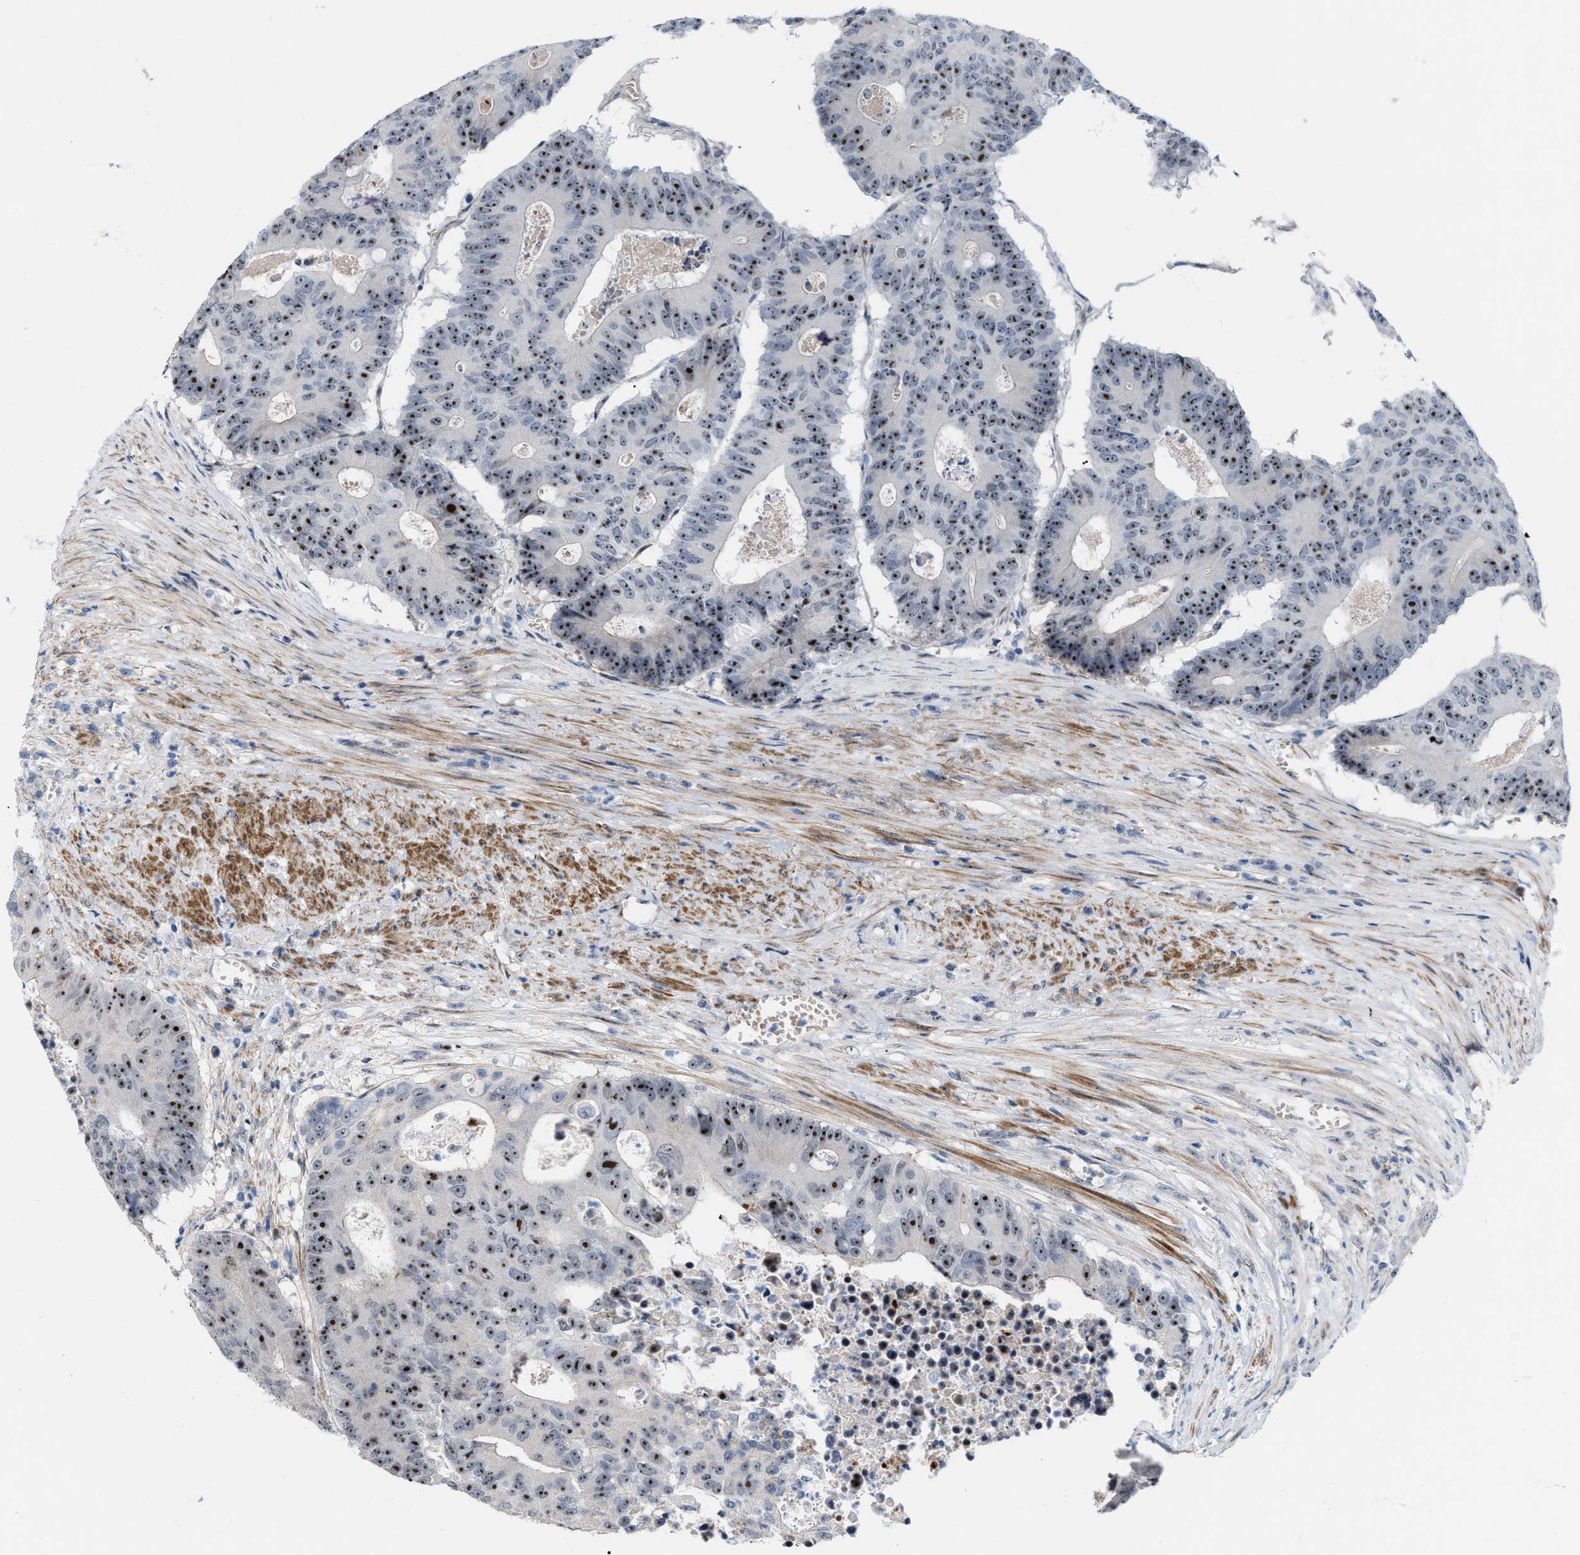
{"staining": {"intensity": "strong", "quantity": ">75%", "location": "nuclear"}, "tissue": "colorectal cancer", "cell_type": "Tumor cells", "image_type": "cancer", "snomed": [{"axis": "morphology", "description": "Adenocarcinoma, NOS"}, {"axis": "topography", "description": "Colon"}], "caption": "Colorectal cancer (adenocarcinoma) was stained to show a protein in brown. There is high levels of strong nuclear staining in about >75% of tumor cells.", "gene": "POLR1F", "patient": {"sex": "male", "age": 87}}